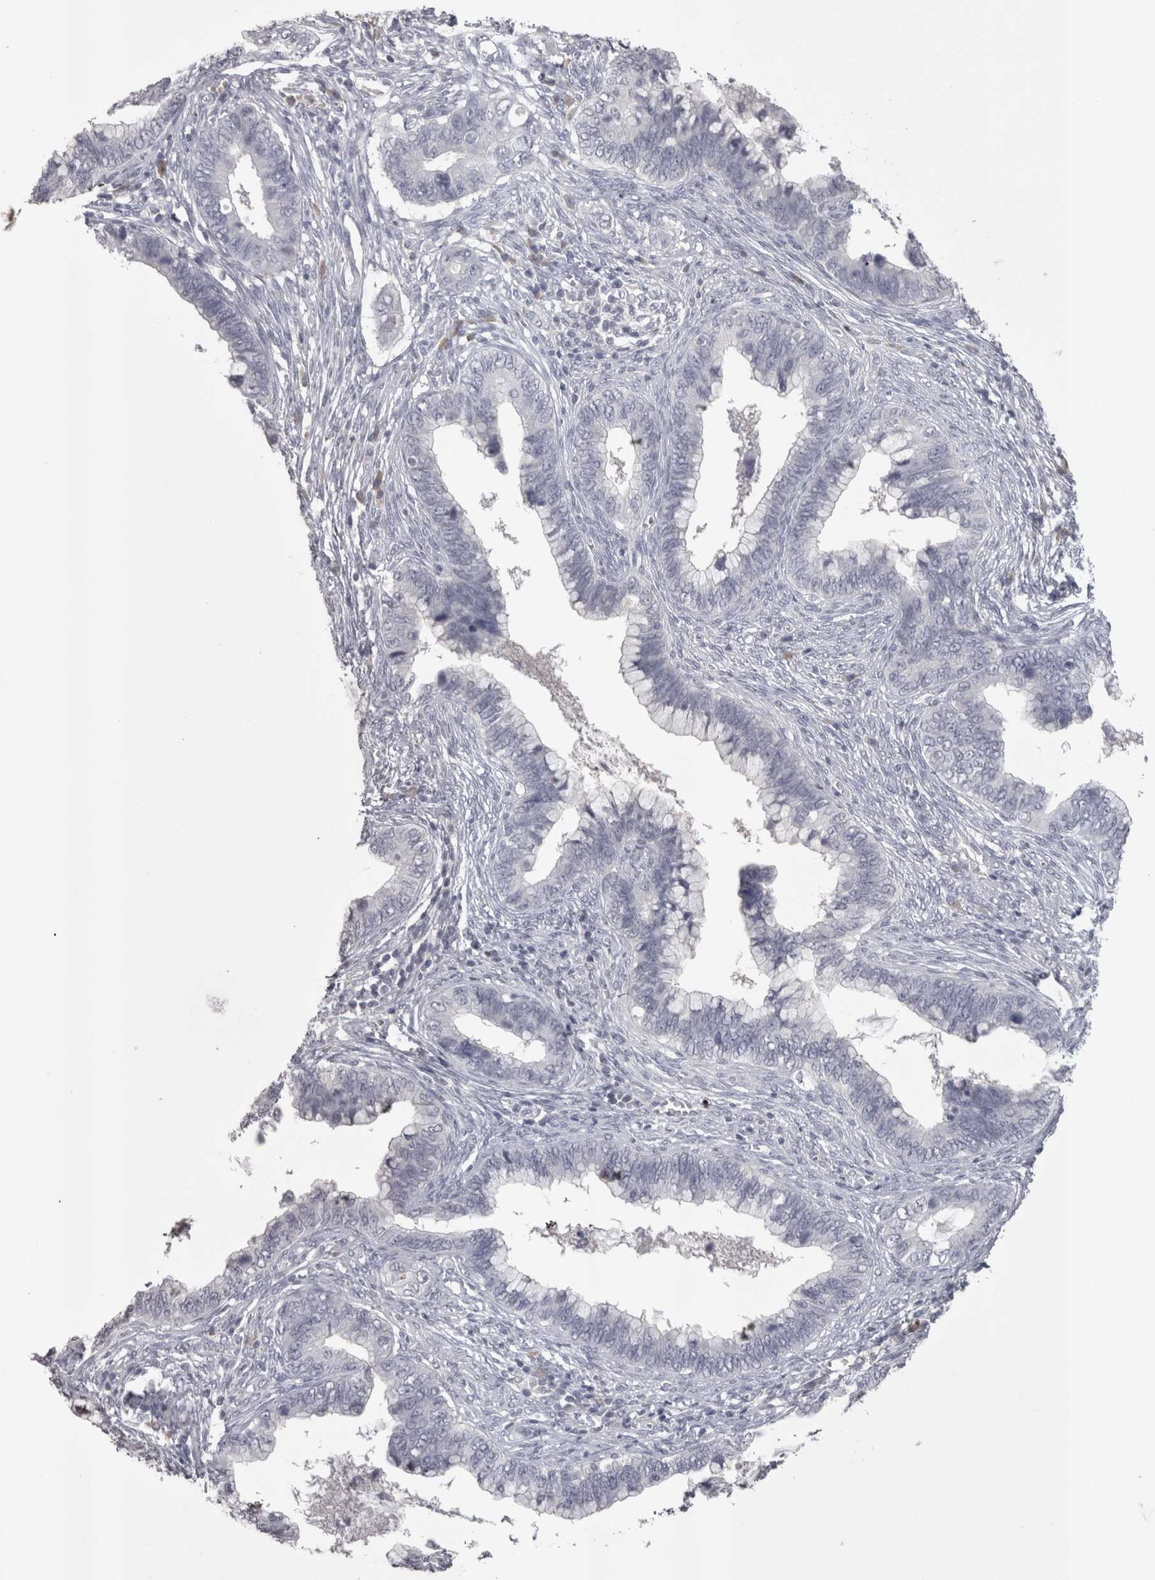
{"staining": {"intensity": "negative", "quantity": "none", "location": "none"}, "tissue": "cervical cancer", "cell_type": "Tumor cells", "image_type": "cancer", "snomed": [{"axis": "morphology", "description": "Adenocarcinoma, NOS"}, {"axis": "topography", "description": "Cervix"}], "caption": "IHC of human adenocarcinoma (cervical) reveals no expression in tumor cells.", "gene": "LAX1", "patient": {"sex": "female", "age": 44}}